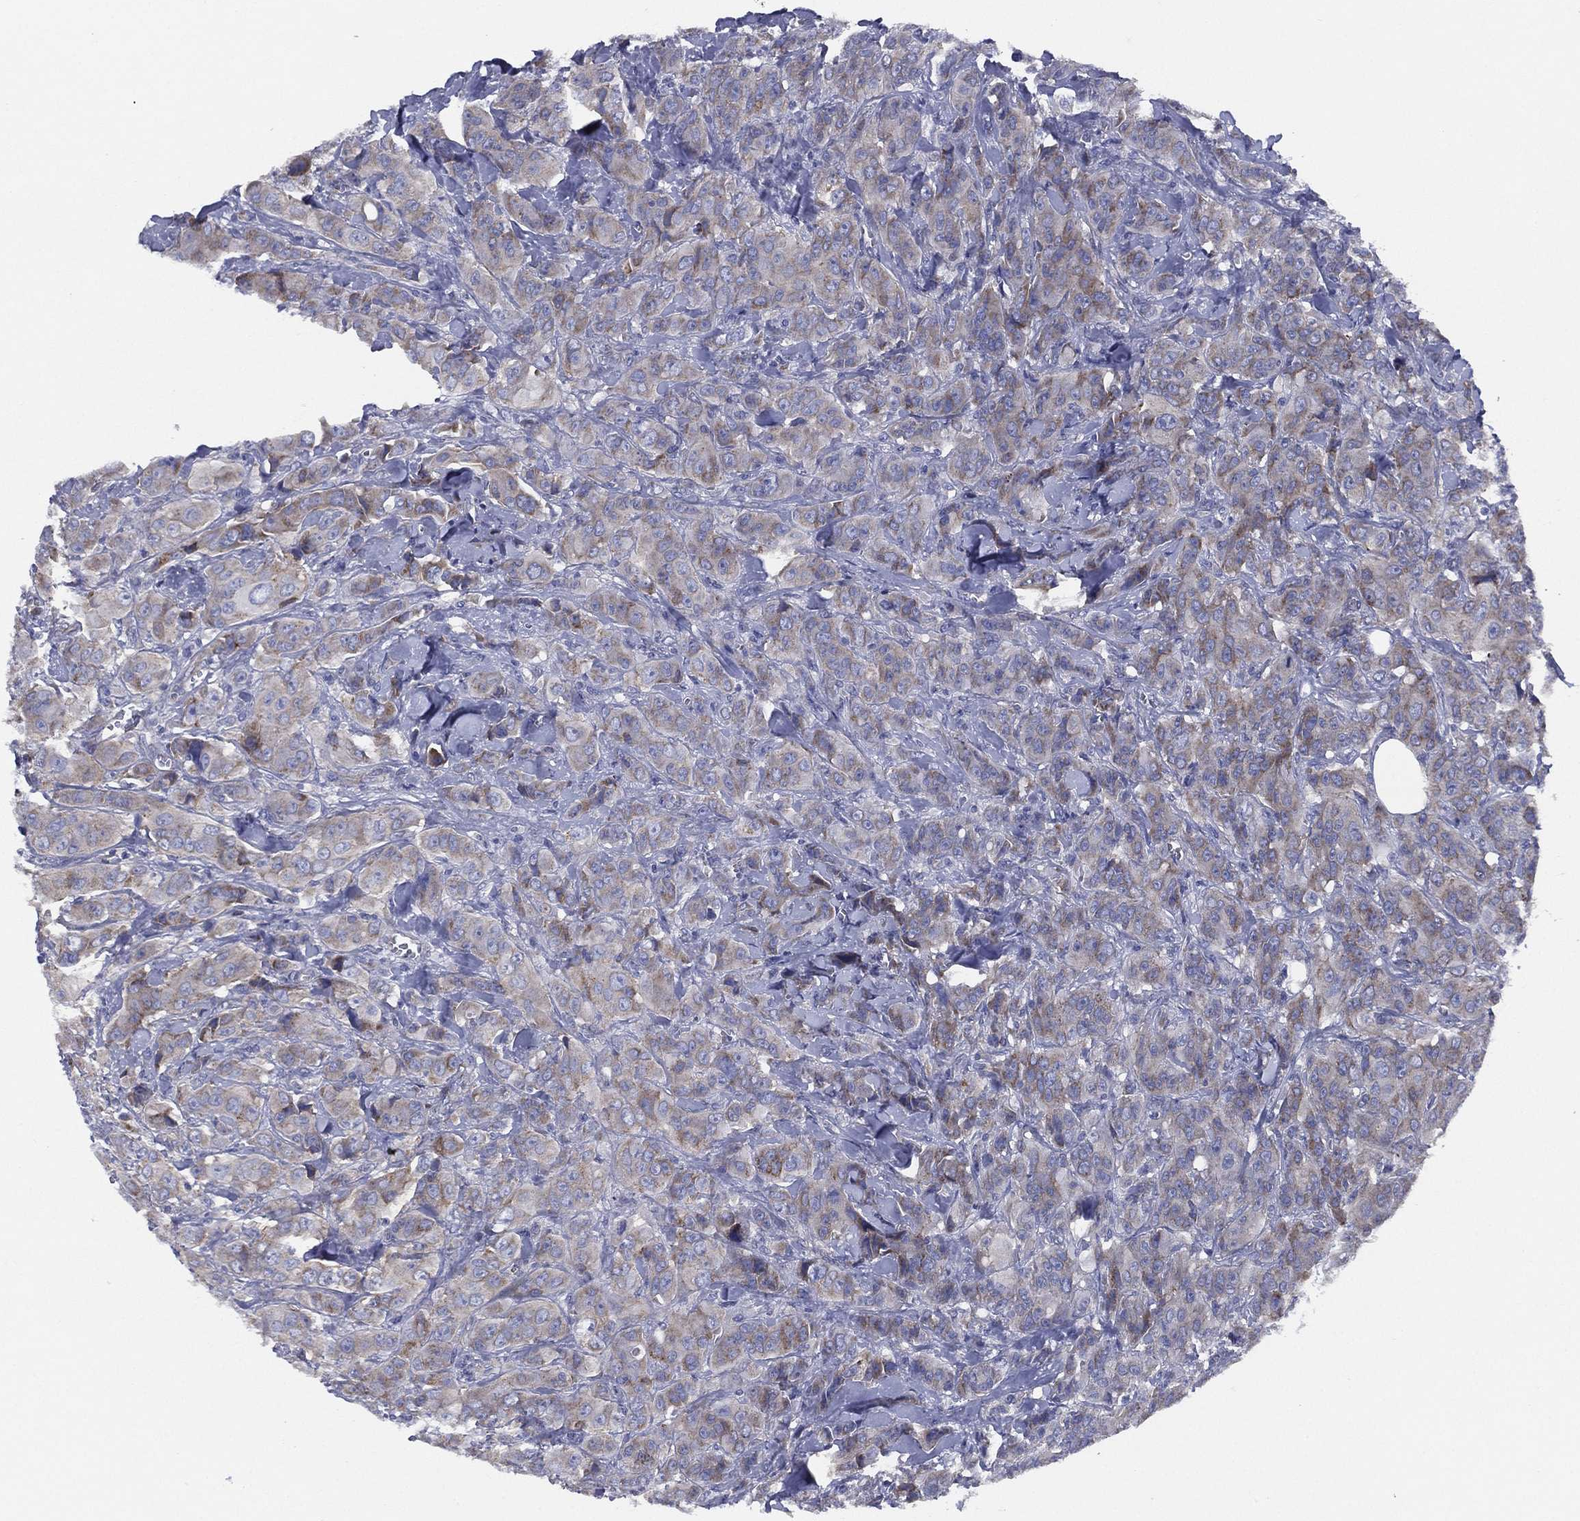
{"staining": {"intensity": "moderate", "quantity": "<25%", "location": "cytoplasmic/membranous"}, "tissue": "breast cancer", "cell_type": "Tumor cells", "image_type": "cancer", "snomed": [{"axis": "morphology", "description": "Duct carcinoma"}, {"axis": "topography", "description": "Breast"}], "caption": "Breast infiltrating ductal carcinoma stained for a protein (brown) shows moderate cytoplasmic/membranous positive positivity in approximately <25% of tumor cells.", "gene": "ZNF223", "patient": {"sex": "female", "age": 43}}